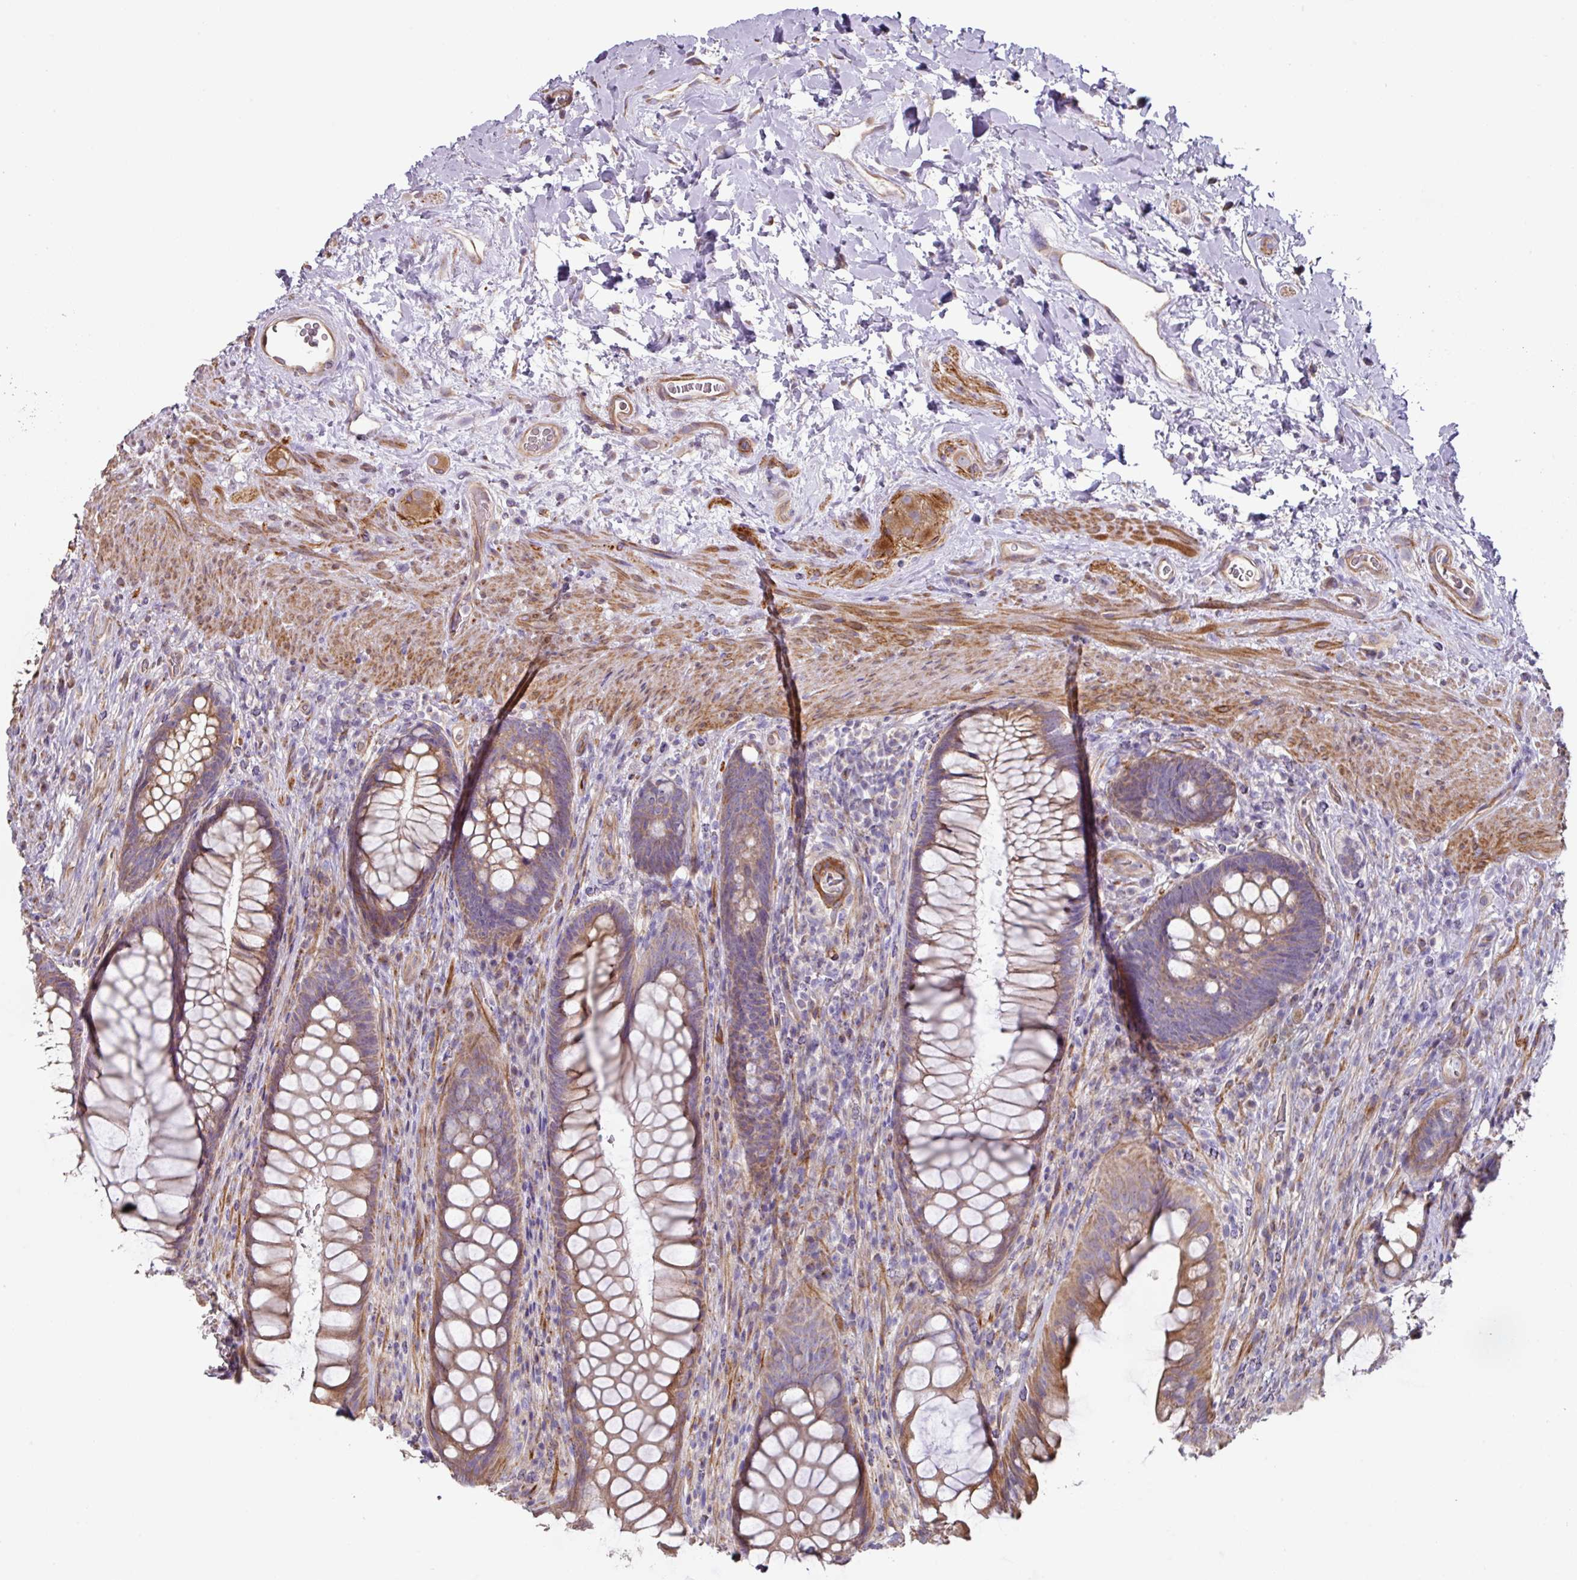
{"staining": {"intensity": "moderate", "quantity": ">75%", "location": "cytoplasmic/membranous"}, "tissue": "rectum", "cell_type": "Glandular cells", "image_type": "normal", "snomed": [{"axis": "morphology", "description": "Normal tissue, NOS"}, {"axis": "topography", "description": "Rectum"}], "caption": "Immunohistochemical staining of benign rectum exhibits moderate cytoplasmic/membranous protein expression in about >75% of glandular cells. The staining was performed using DAB (3,3'-diaminobenzidine), with brown indicating positive protein expression. Nuclei are stained blue with hematoxylin.", "gene": "MRRF", "patient": {"sex": "male", "age": 53}}